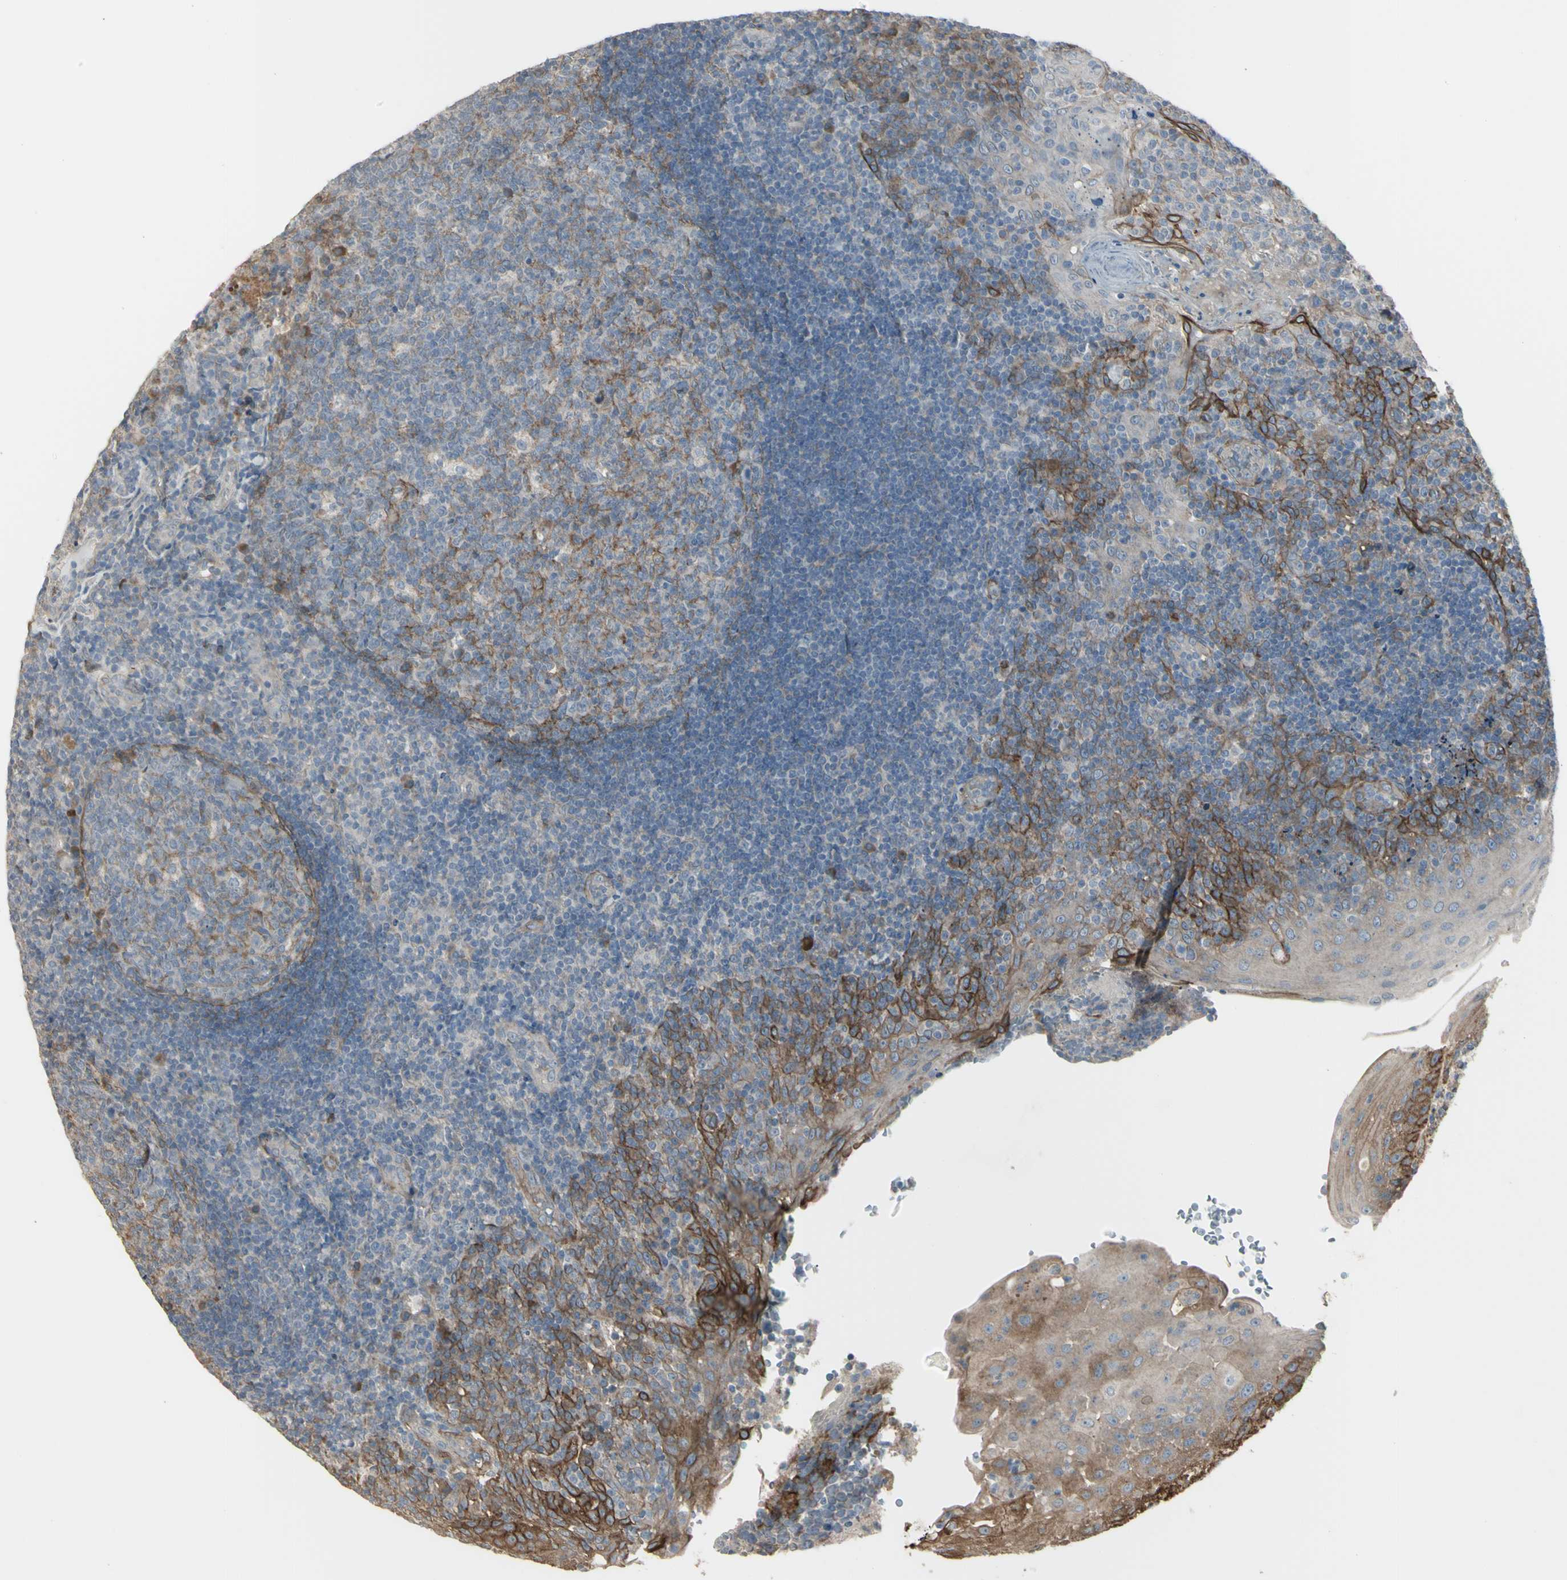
{"staining": {"intensity": "strong", "quantity": "<25%", "location": "cytoplasmic/membranous"}, "tissue": "tonsil", "cell_type": "Germinal center cells", "image_type": "normal", "snomed": [{"axis": "morphology", "description": "Normal tissue, NOS"}, {"axis": "topography", "description": "Tonsil"}], "caption": "A high-resolution histopathology image shows immunohistochemistry staining of normal tonsil, which shows strong cytoplasmic/membranous staining in about <25% of germinal center cells. (DAB (3,3'-diaminobenzidine) IHC, brown staining for protein, blue staining for nuclei).", "gene": "CD276", "patient": {"sex": "female", "age": 40}}